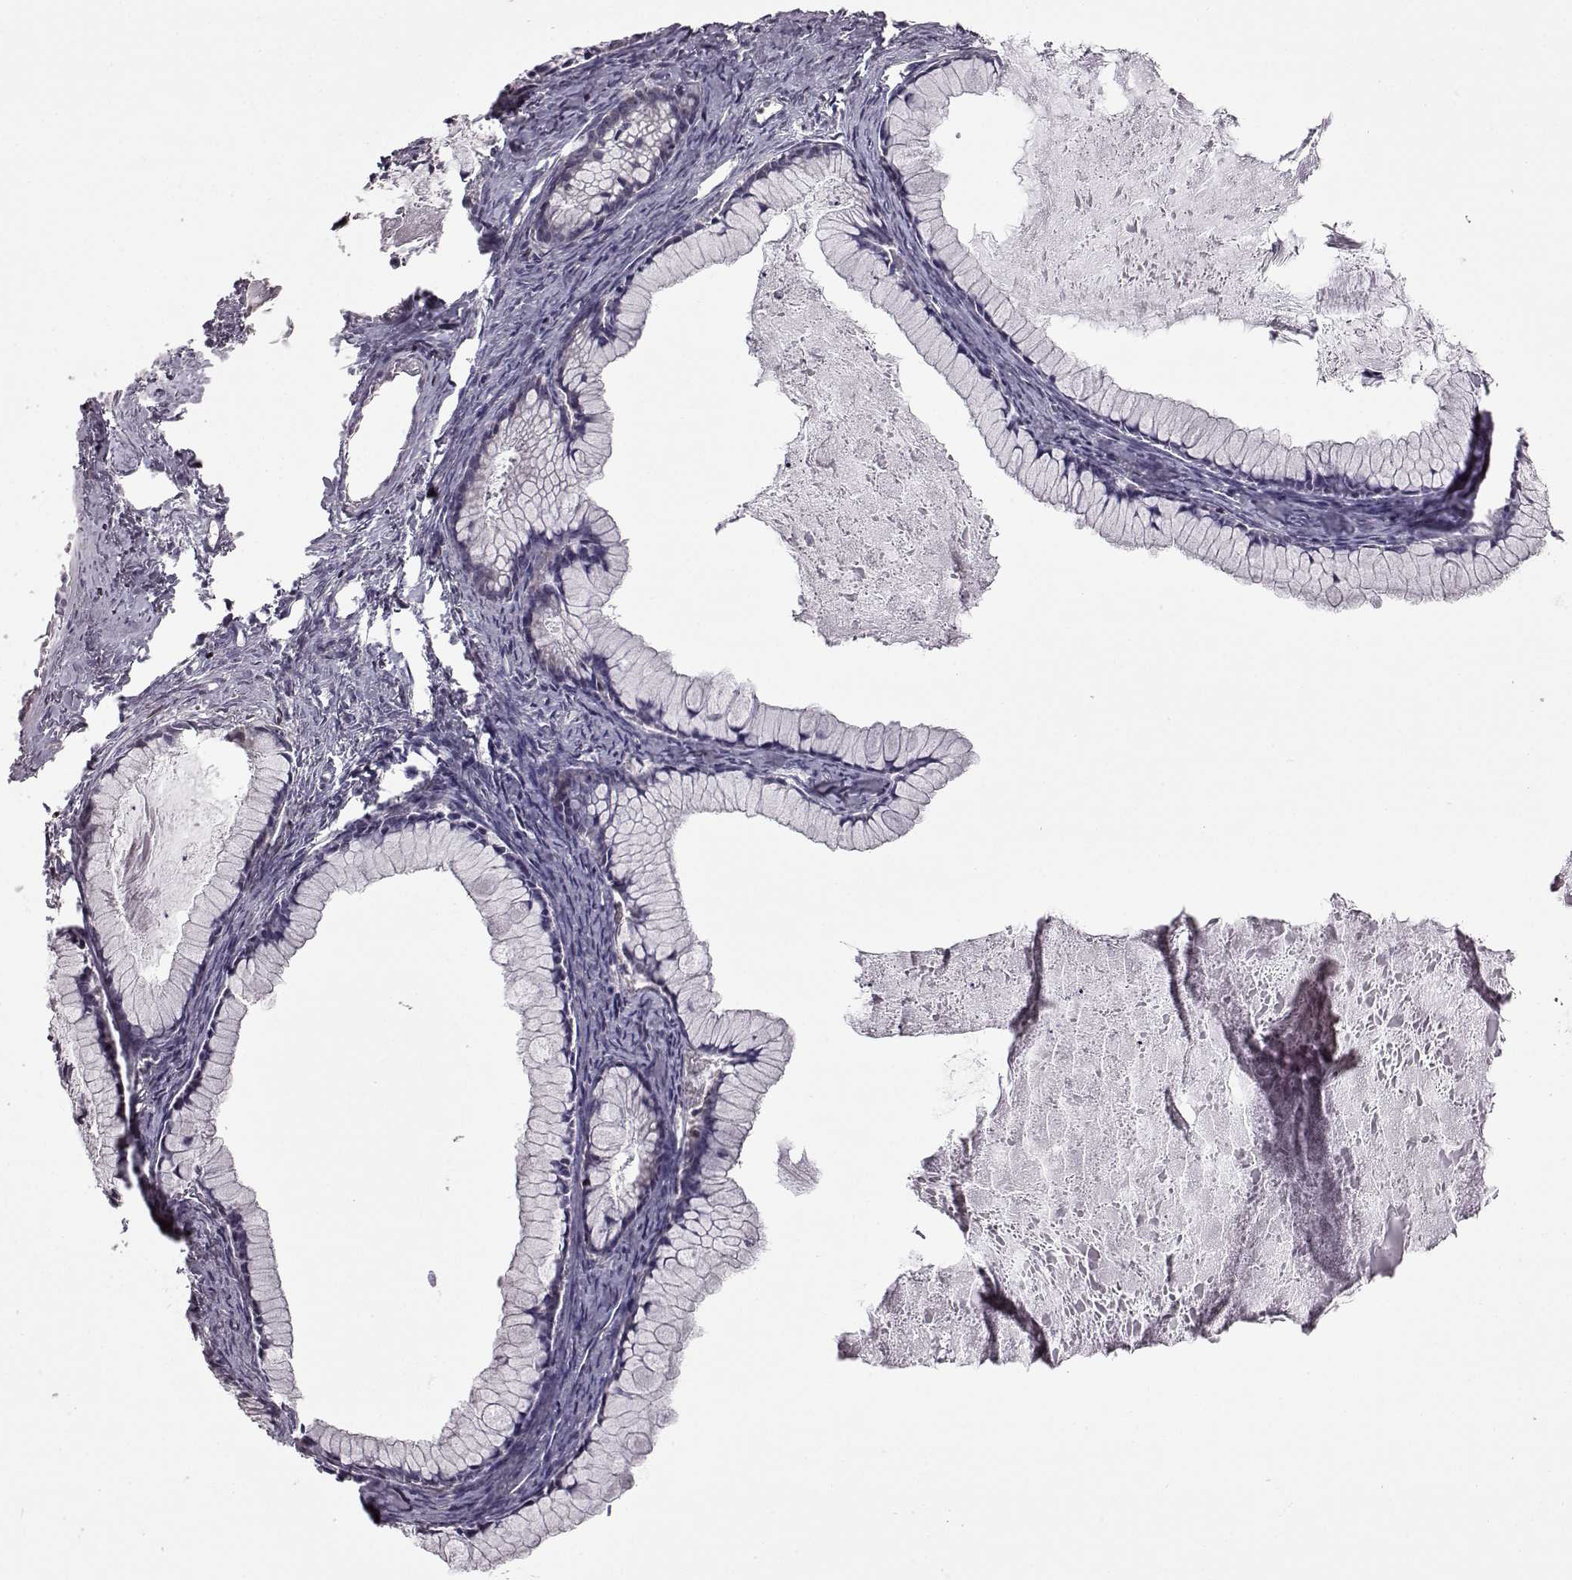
{"staining": {"intensity": "negative", "quantity": "none", "location": "none"}, "tissue": "ovarian cancer", "cell_type": "Tumor cells", "image_type": "cancer", "snomed": [{"axis": "morphology", "description": "Cystadenocarcinoma, mucinous, NOS"}, {"axis": "topography", "description": "Ovary"}], "caption": "High magnification brightfield microscopy of ovarian mucinous cystadenocarcinoma stained with DAB (3,3'-diaminobenzidine) (brown) and counterstained with hematoxylin (blue): tumor cells show no significant staining.", "gene": "DOK2", "patient": {"sex": "female", "age": 41}}